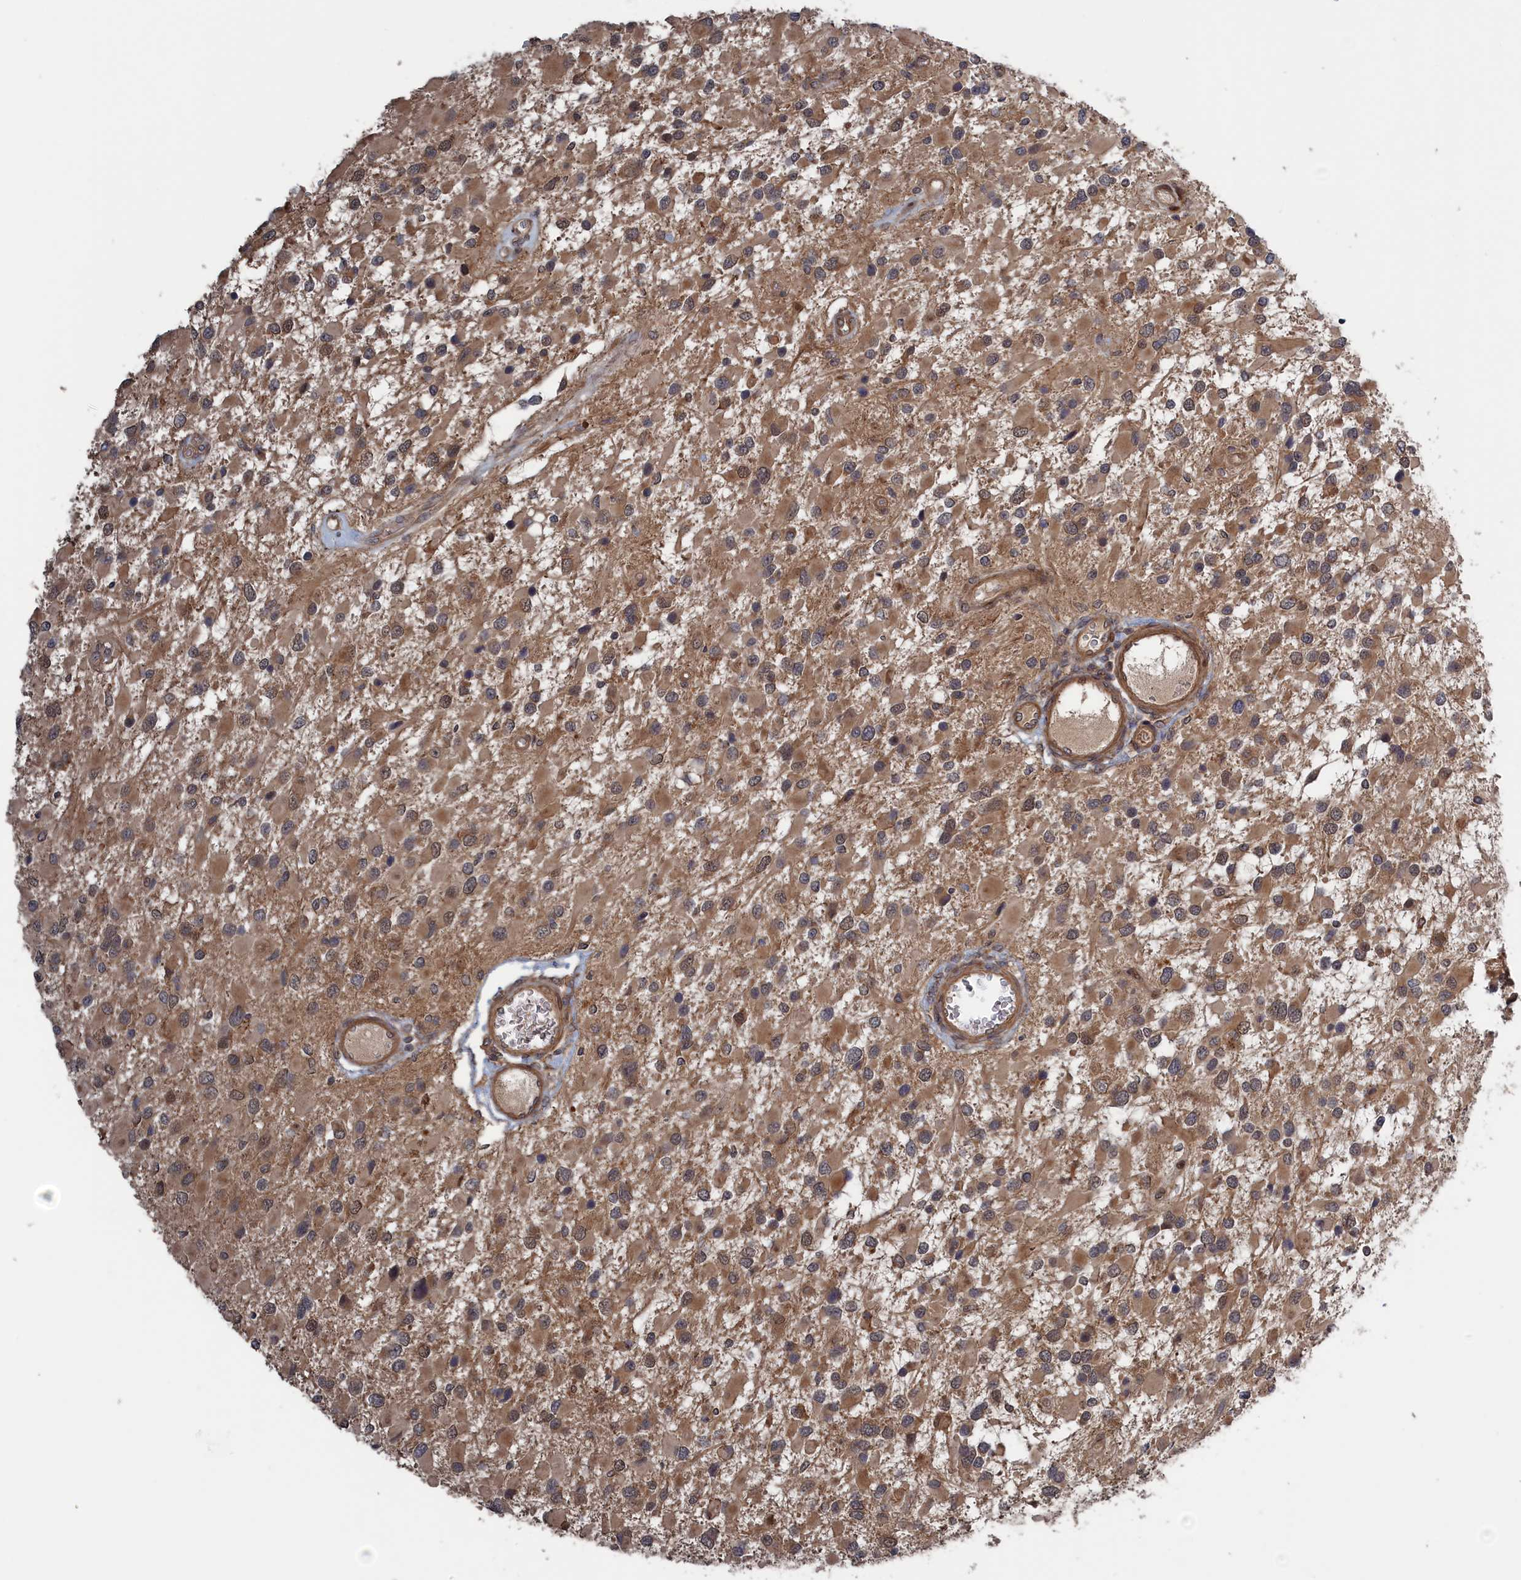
{"staining": {"intensity": "moderate", "quantity": ">75%", "location": "cytoplasmic/membranous"}, "tissue": "glioma", "cell_type": "Tumor cells", "image_type": "cancer", "snomed": [{"axis": "morphology", "description": "Glioma, malignant, High grade"}, {"axis": "topography", "description": "Brain"}], "caption": "Tumor cells demonstrate medium levels of moderate cytoplasmic/membranous positivity in approximately >75% of cells in human high-grade glioma (malignant).", "gene": "ELOVL6", "patient": {"sex": "male", "age": 53}}